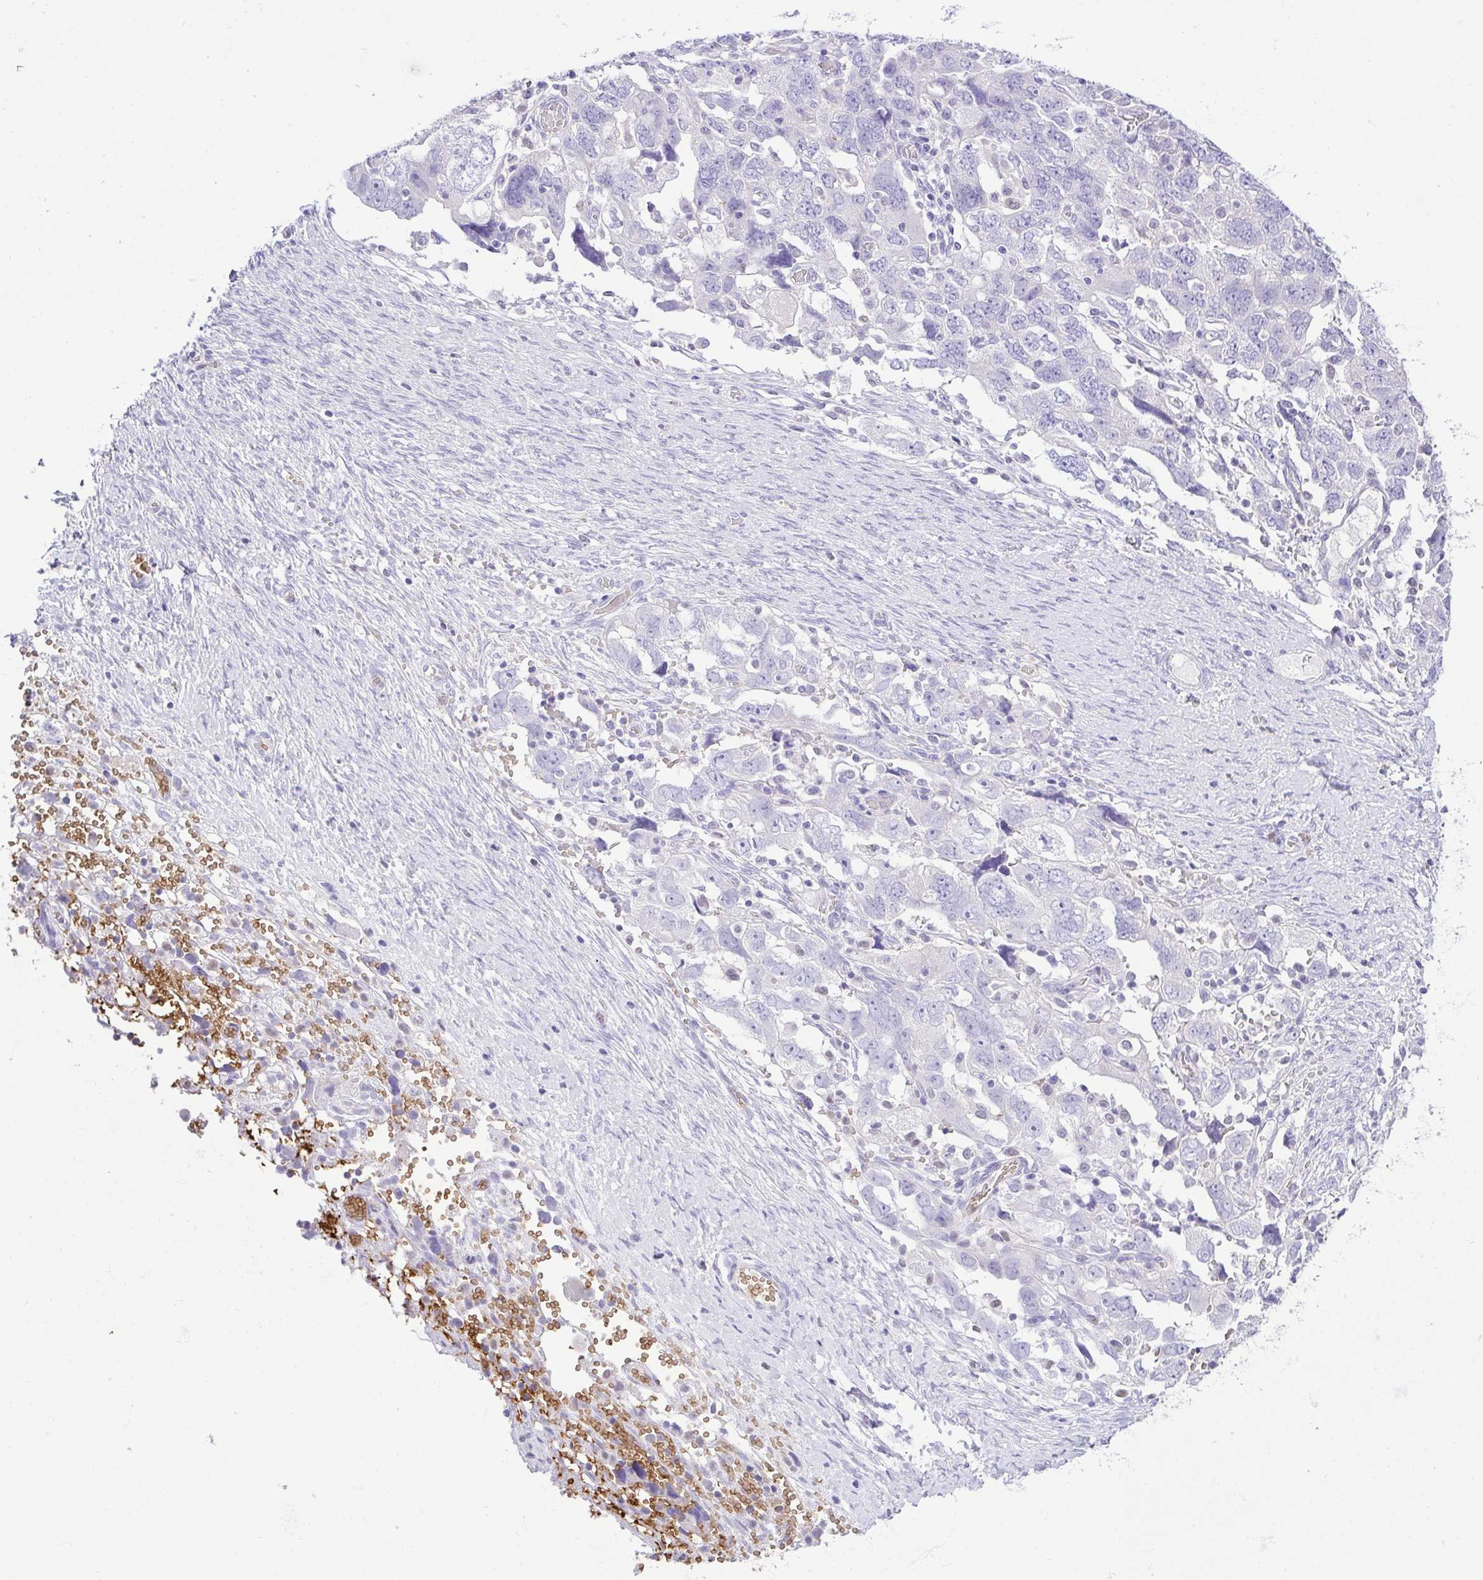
{"staining": {"intensity": "negative", "quantity": "none", "location": "none"}, "tissue": "ovarian cancer", "cell_type": "Tumor cells", "image_type": "cancer", "snomed": [{"axis": "morphology", "description": "Carcinoma, NOS"}, {"axis": "morphology", "description": "Cystadenocarcinoma, serous, NOS"}, {"axis": "topography", "description": "Ovary"}], "caption": "This is an IHC photomicrograph of ovarian cancer (carcinoma). There is no positivity in tumor cells.", "gene": "EPB42", "patient": {"sex": "female", "age": 69}}